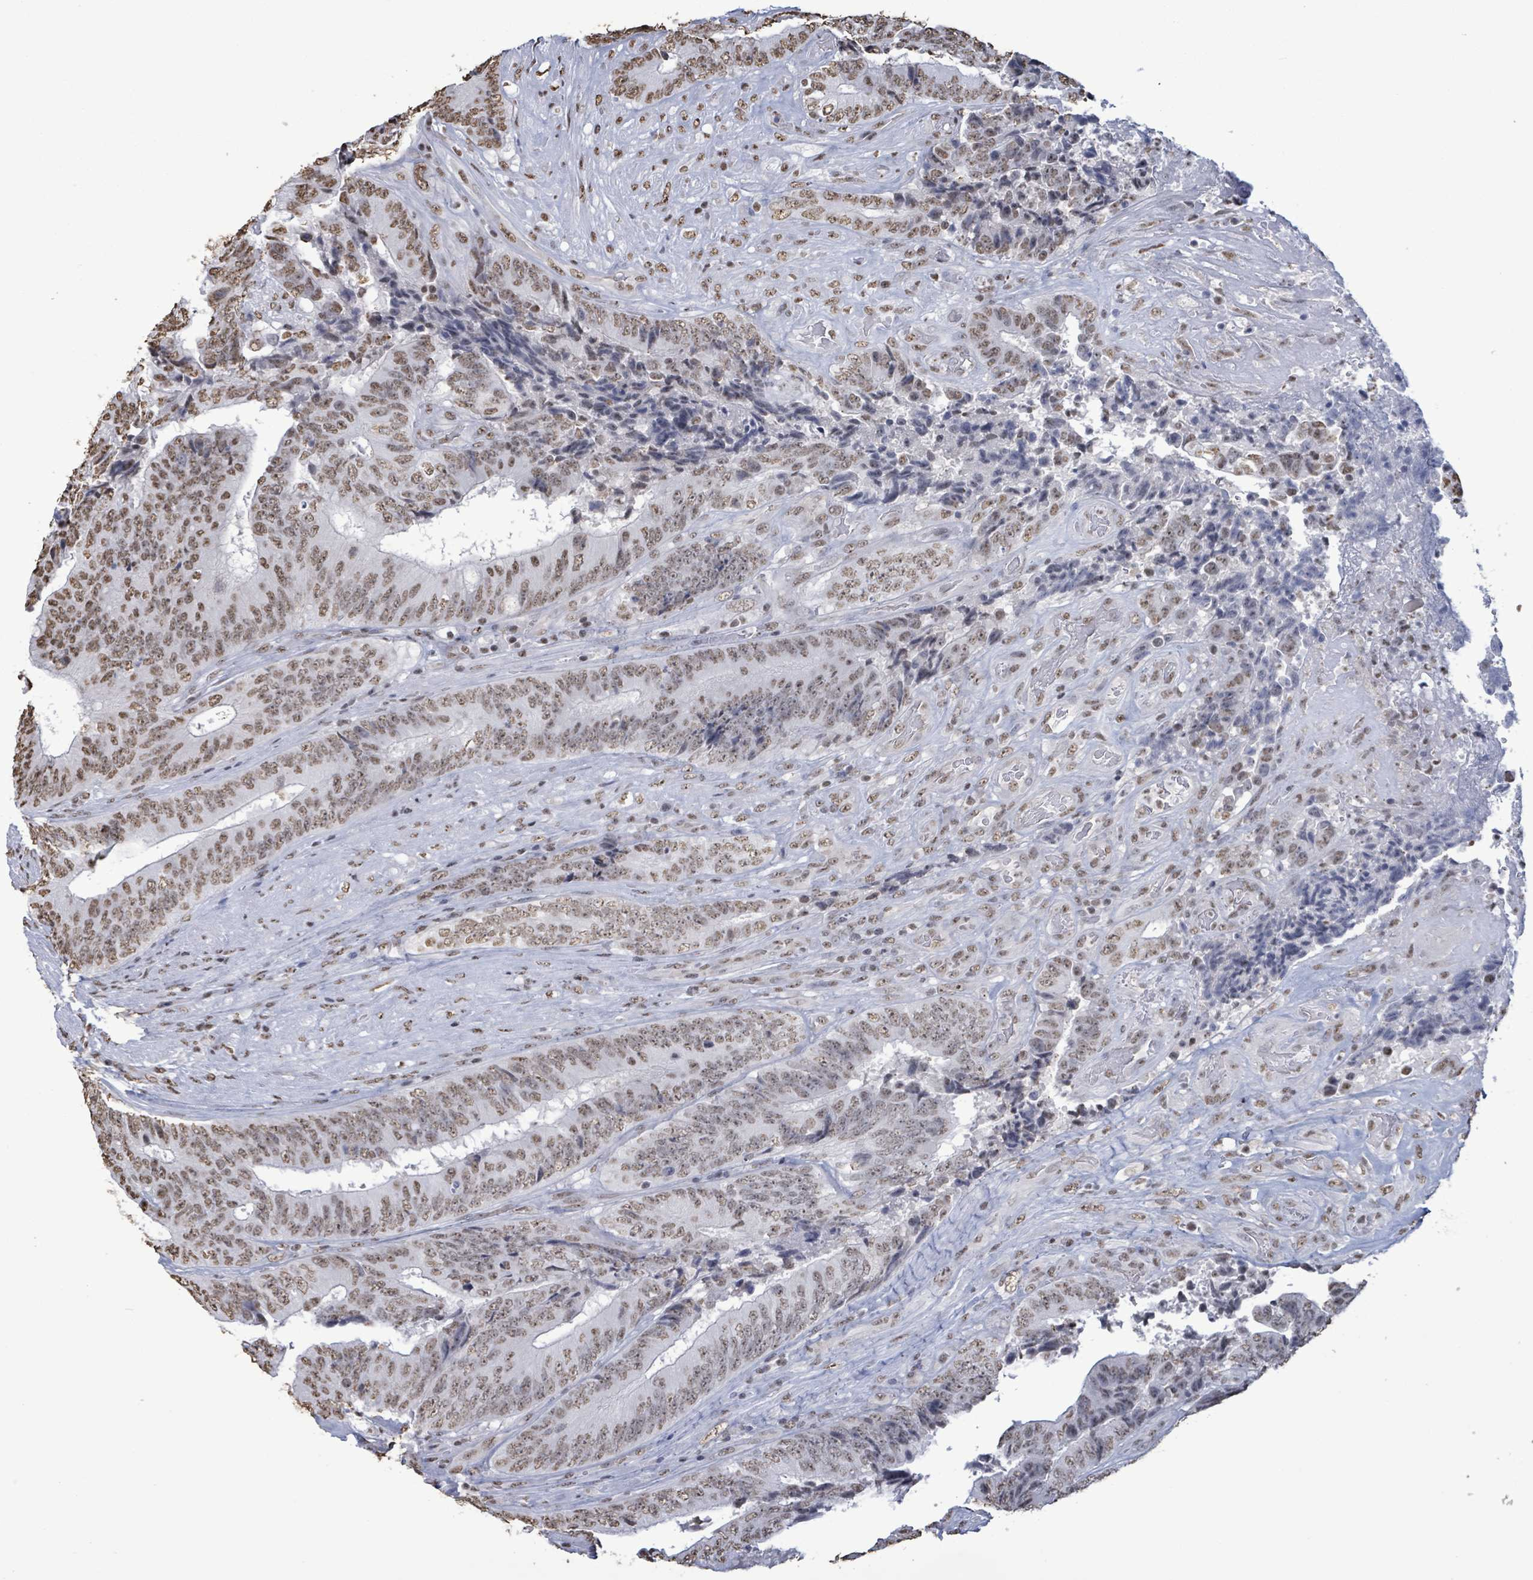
{"staining": {"intensity": "moderate", "quantity": ">75%", "location": "nuclear"}, "tissue": "colorectal cancer", "cell_type": "Tumor cells", "image_type": "cancer", "snomed": [{"axis": "morphology", "description": "Adenocarcinoma, NOS"}, {"axis": "topography", "description": "Rectum"}], "caption": "Protein expression analysis of colorectal adenocarcinoma displays moderate nuclear staining in about >75% of tumor cells. (DAB IHC with brightfield microscopy, high magnification).", "gene": "SAMD14", "patient": {"sex": "male", "age": 72}}